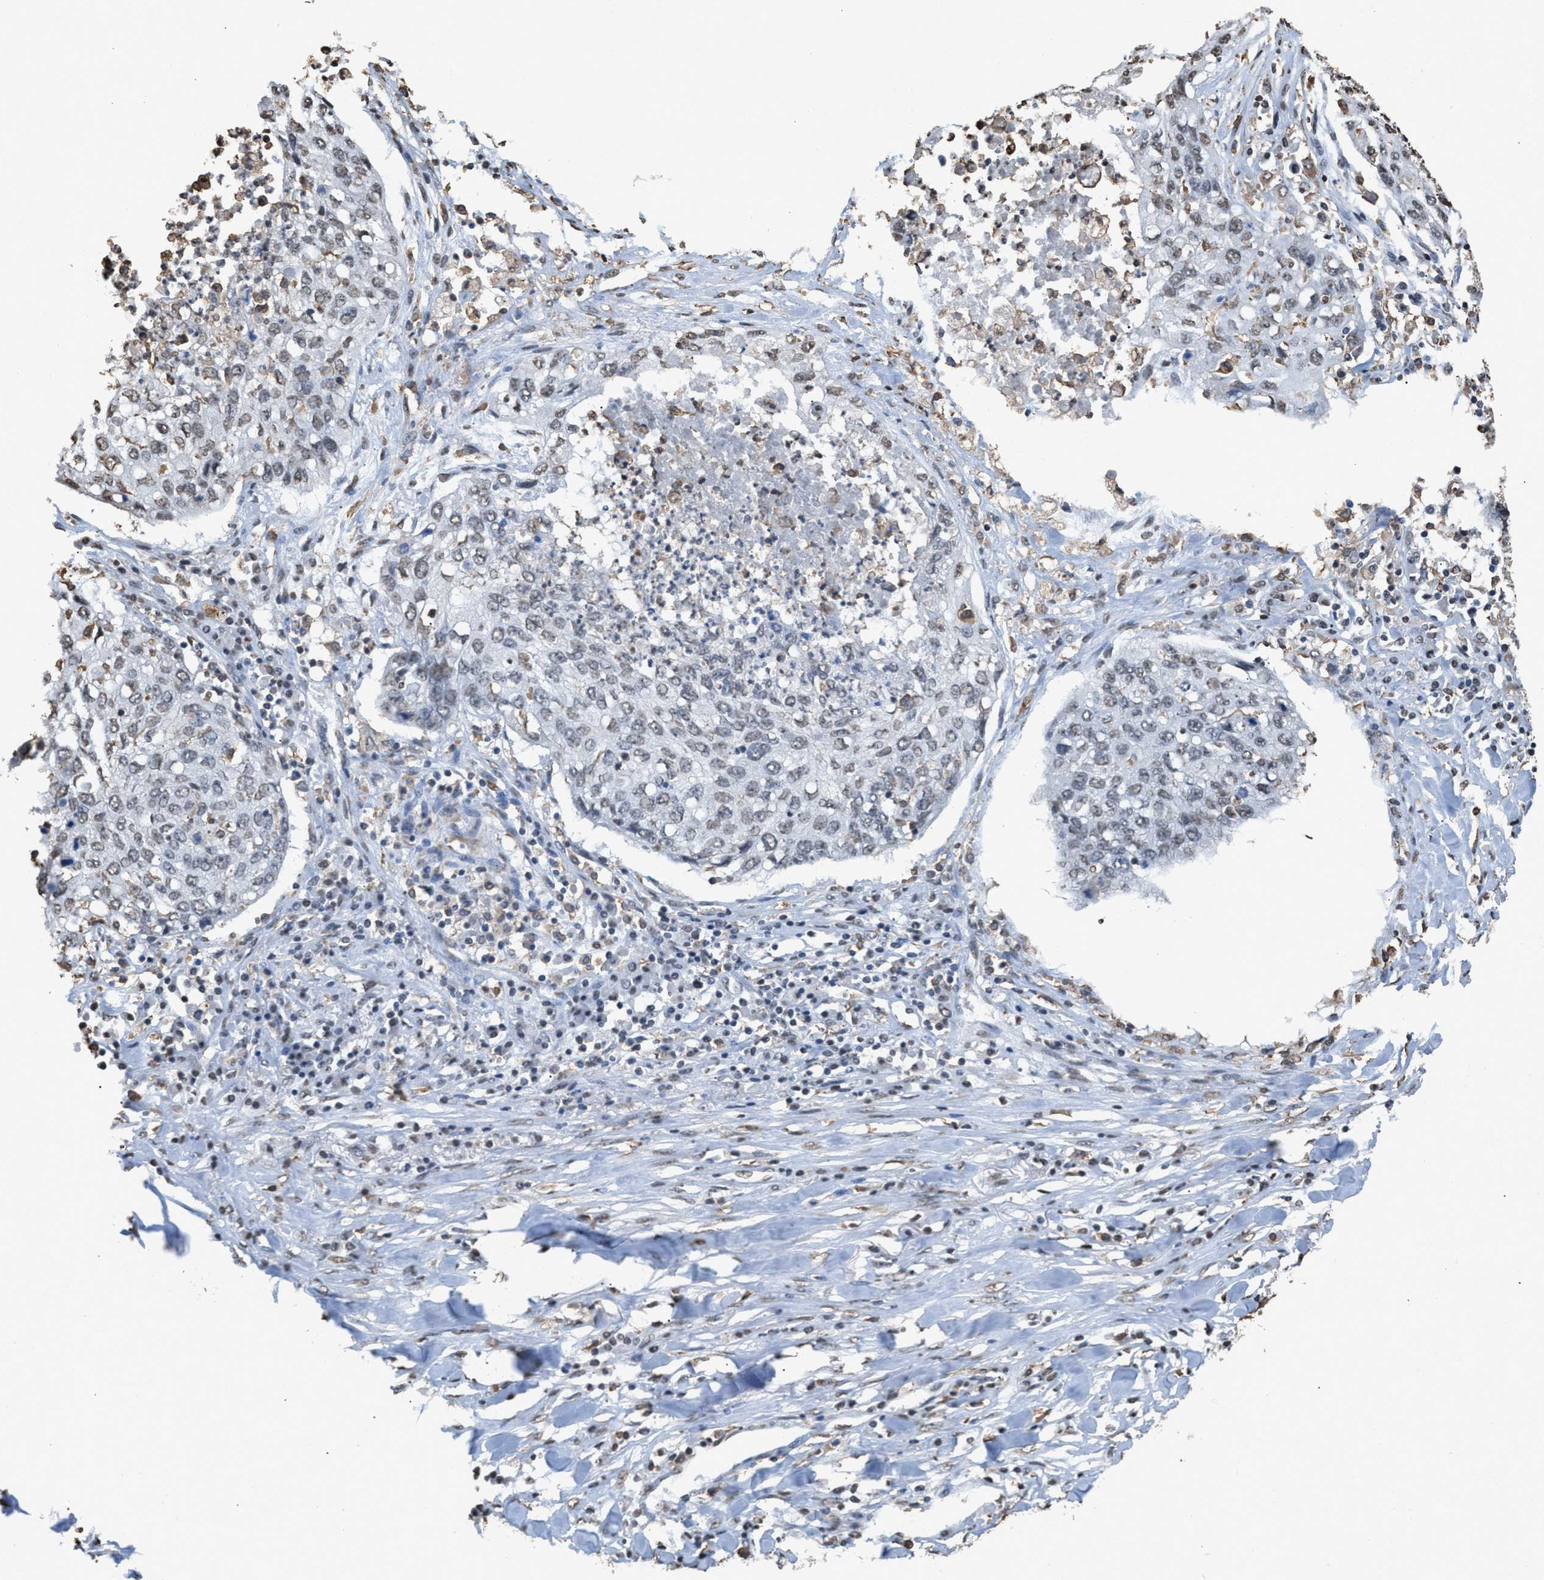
{"staining": {"intensity": "negative", "quantity": "none", "location": "none"}, "tissue": "lung cancer", "cell_type": "Tumor cells", "image_type": "cancer", "snomed": [{"axis": "morphology", "description": "Squamous cell carcinoma, NOS"}, {"axis": "topography", "description": "Lung"}], "caption": "A photomicrograph of lung cancer stained for a protein reveals no brown staining in tumor cells.", "gene": "NUP88", "patient": {"sex": "female", "age": 63}}